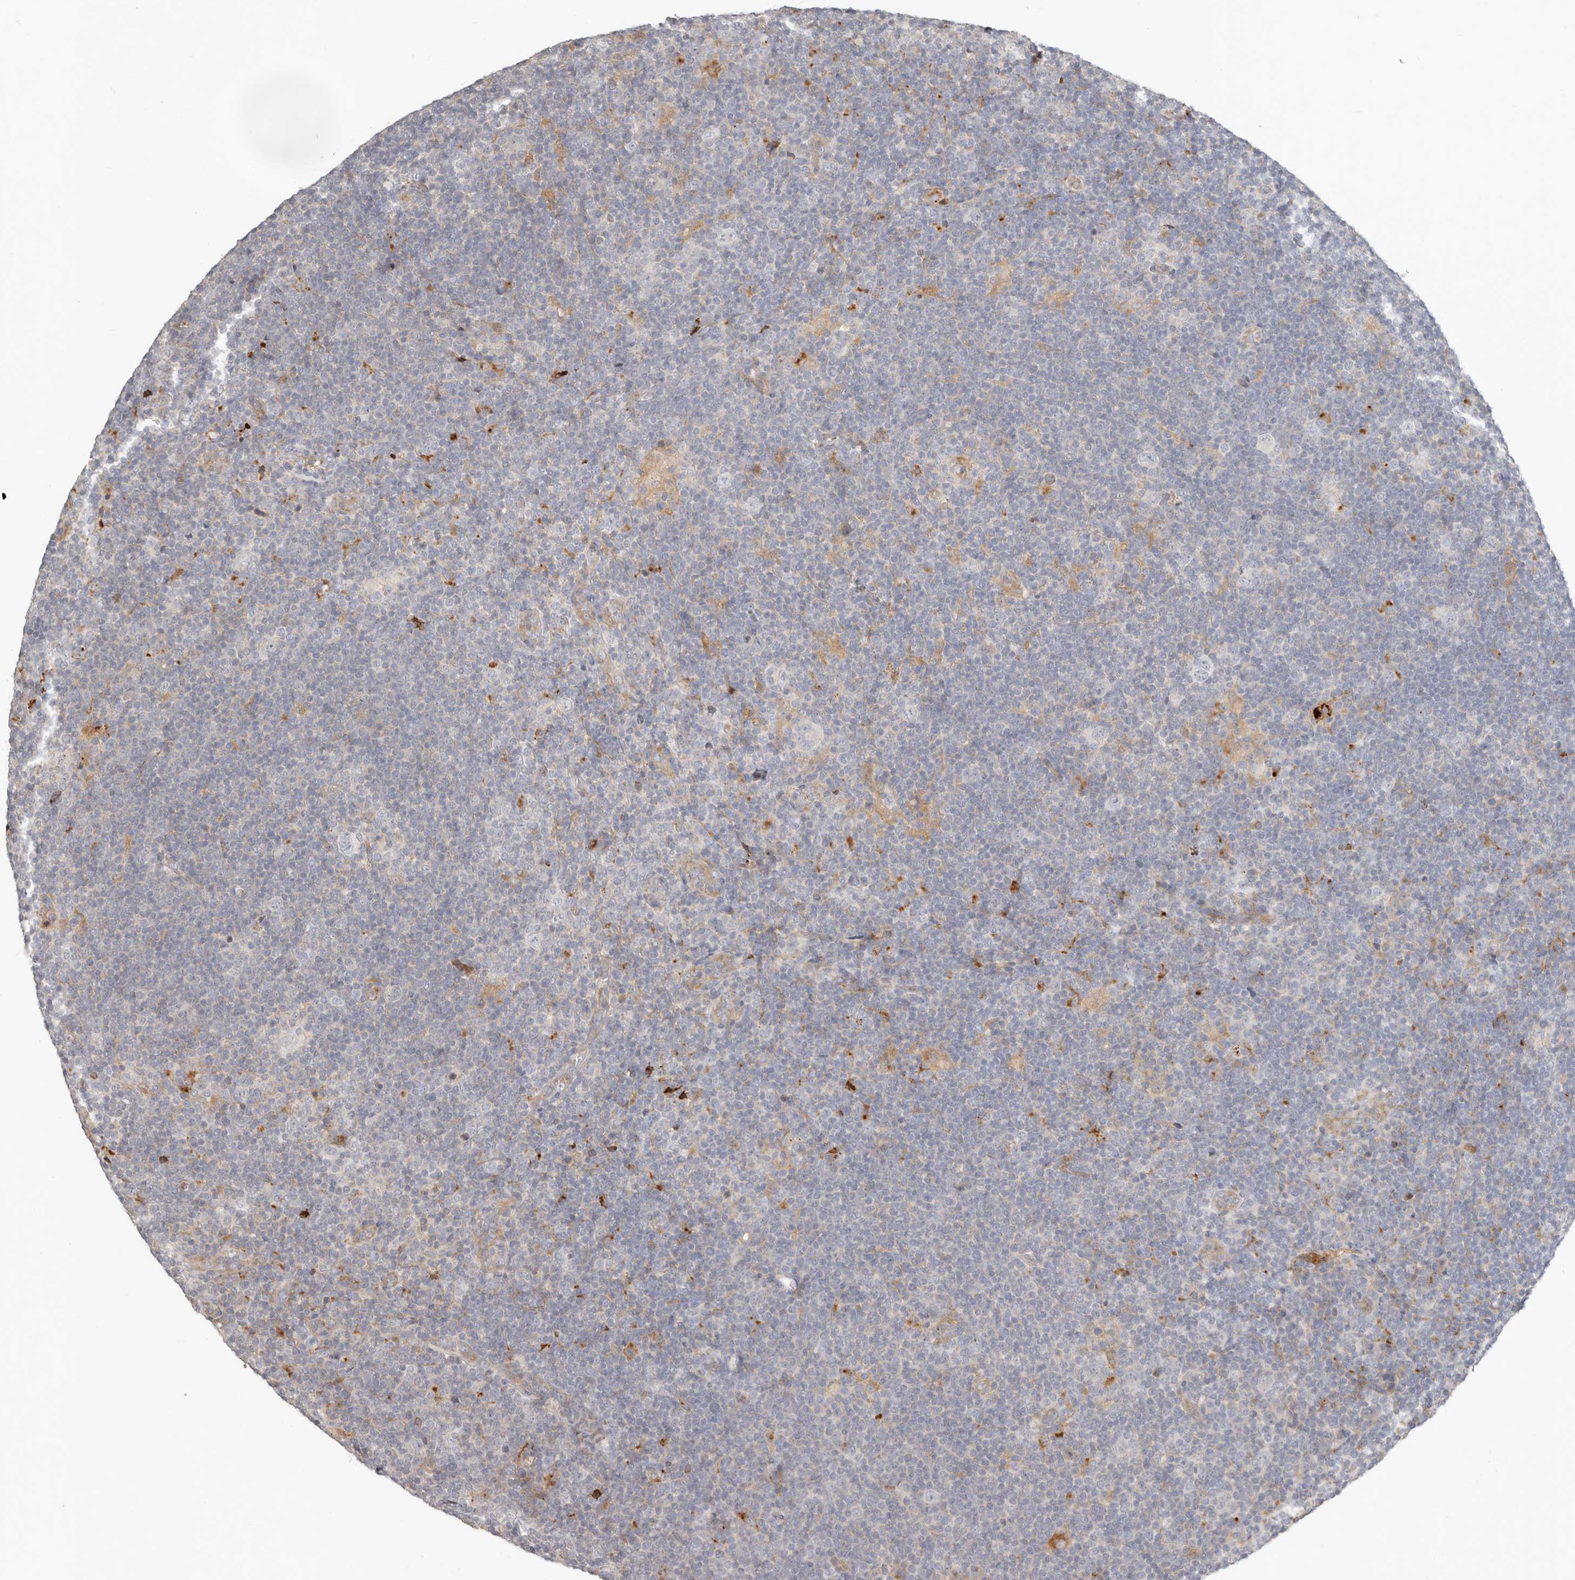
{"staining": {"intensity": "negative", "quantity": "none", "location": "none"}, "tissue": "lymphoma", "cell_type": "Tumor cells", "image_type": "cancer", "snomed": [{"axis": "morphology", "description": "Hodgkin's disease, NOS"}, {"axis": "topography", "description": "Lymph node"}], "caption": "Lymphoma was stained to show a protein in brown. There is no significant staining in tumor cells.", "gene": "MTFR2", "patient": {"sex": "female", "age": 57}}